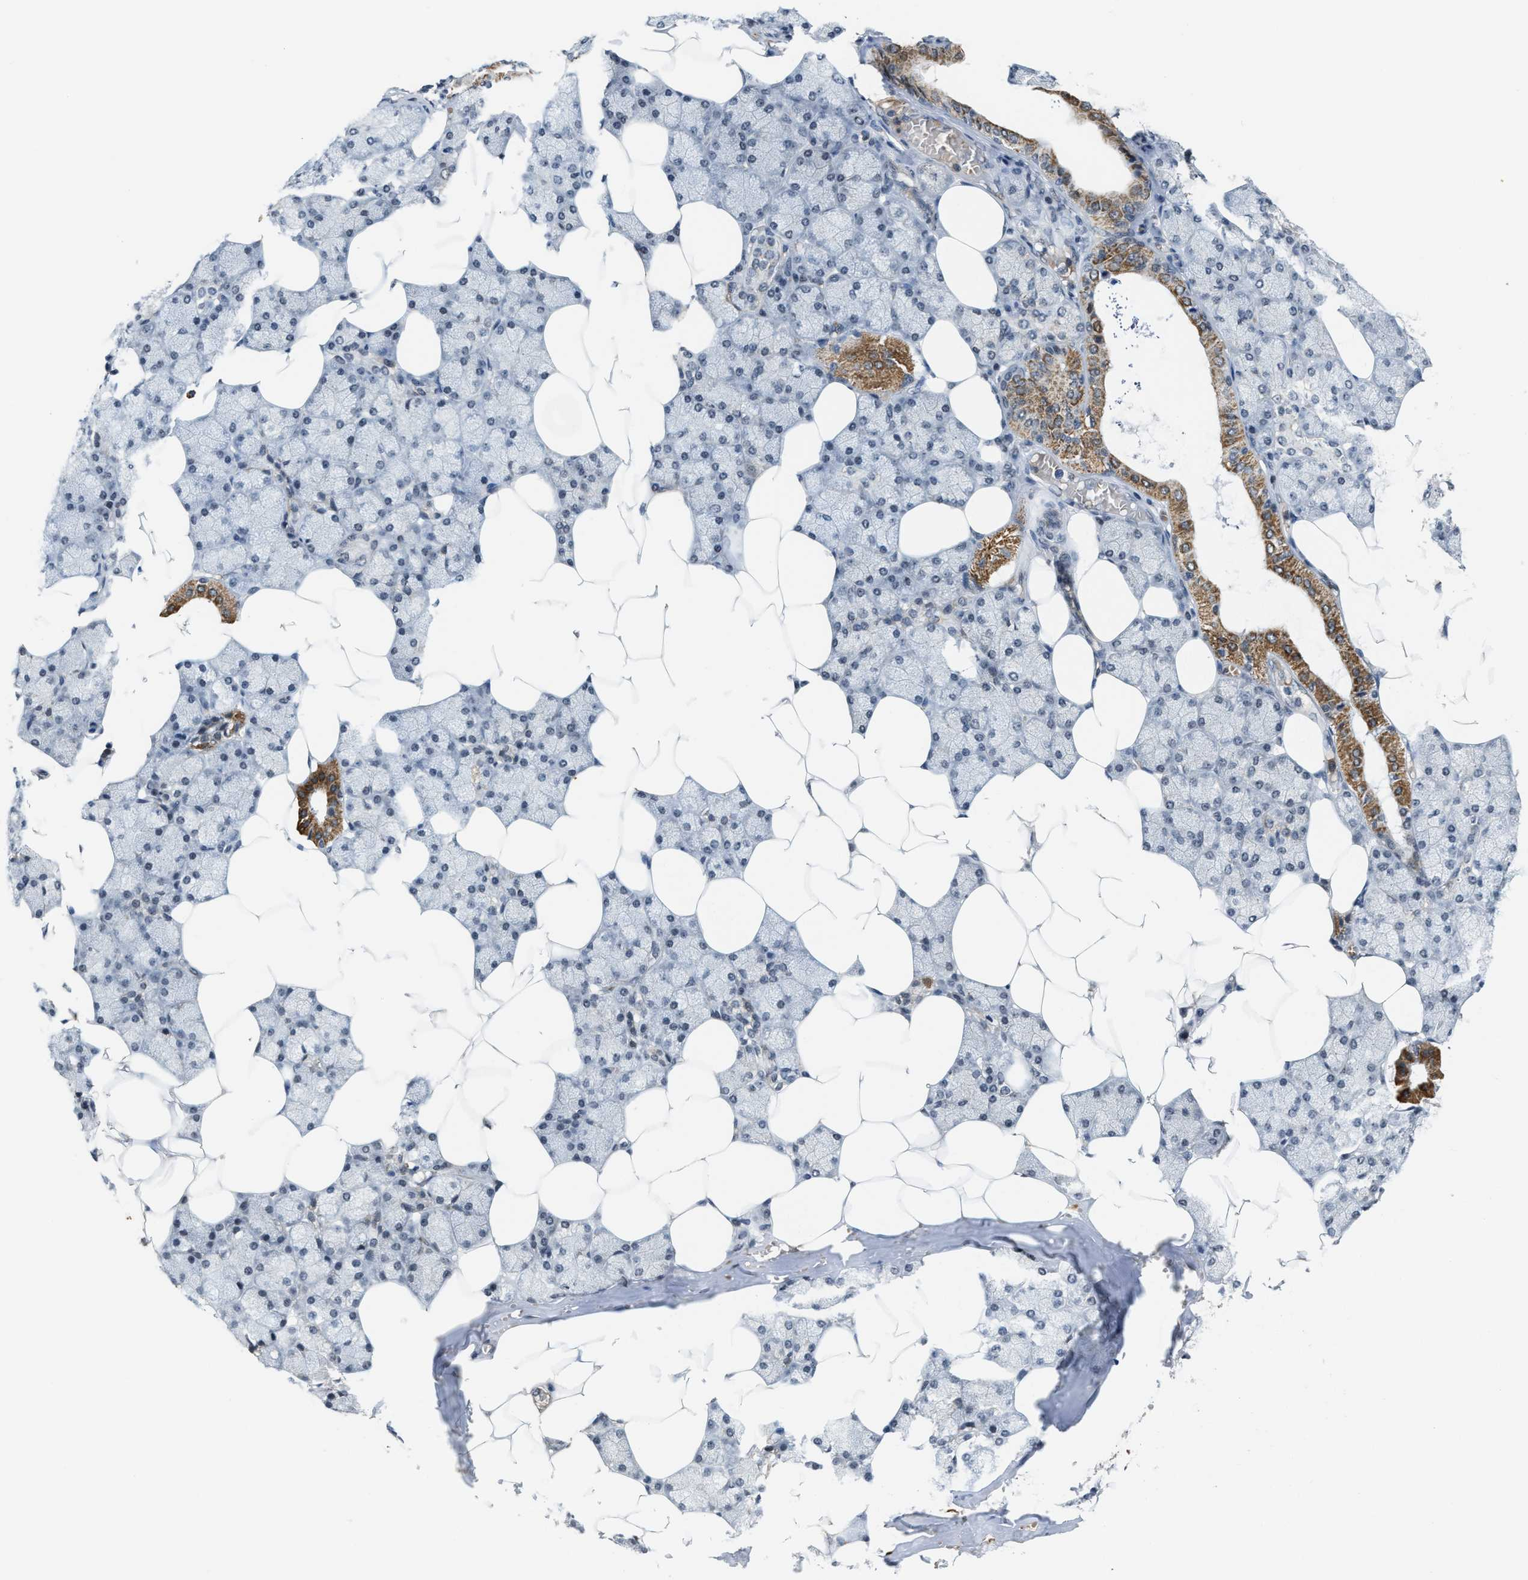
{"staining": {"intensity": "moderate", "quantity": "<25%", "location": "cytoplasmic/membranous"}, "tissue": "salivary gland", "cell_type": "Glandular cells", "image_type": "normal", "snomed": [{"axis": "morphology", "description": "Normal tissue, NOS"}, {"axis": "topography", "description": "Salivary gland"}], "caption": "Protein expression analysis of unremarkable salivary gland shows moderate cytoplasmic/membranous staining in about <25% of glandular cells.", "gene": "KIF24", "patient": {"sex": "male", "age": 62}}